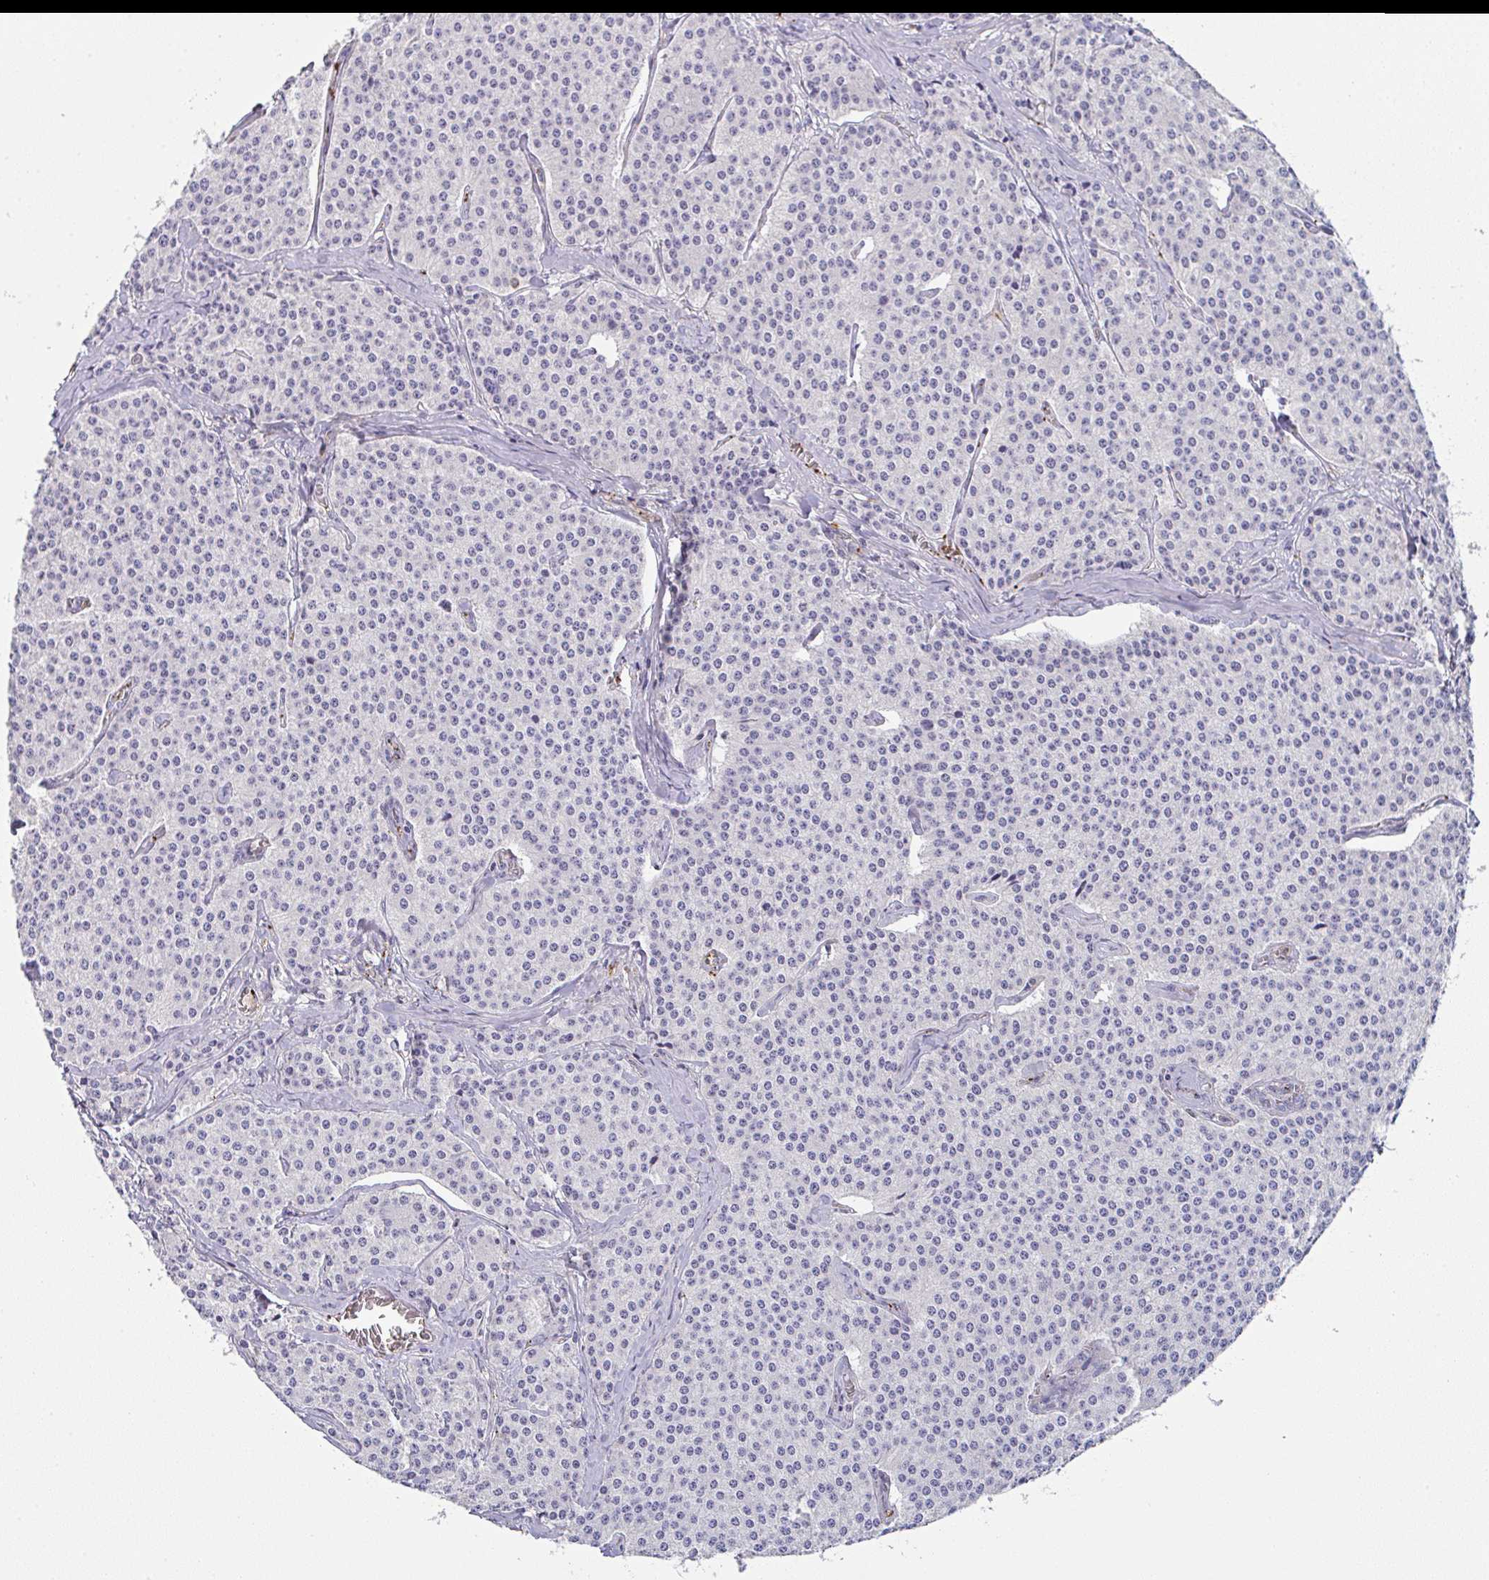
{"staining": {"intensity": "negative", "quantity": "none", "location": "none"}, "tissue": "carcinoid", "cell_type": "Tumor cells", "image_type": "cancer", "snomed": [{"axis": "morphology", "description": "Carcinoid, malignant, NOS"}, {"axis": "topography", "description": "Small intestine"}], "caption": "Immunohistochemistry (IHC) micrograph of malignant carcinoid stained for a protein (brown), which reveals no positivity in tumor cells.", "gene": "TNFAIP8", "patient": {"sex": "female", "age": 64}}